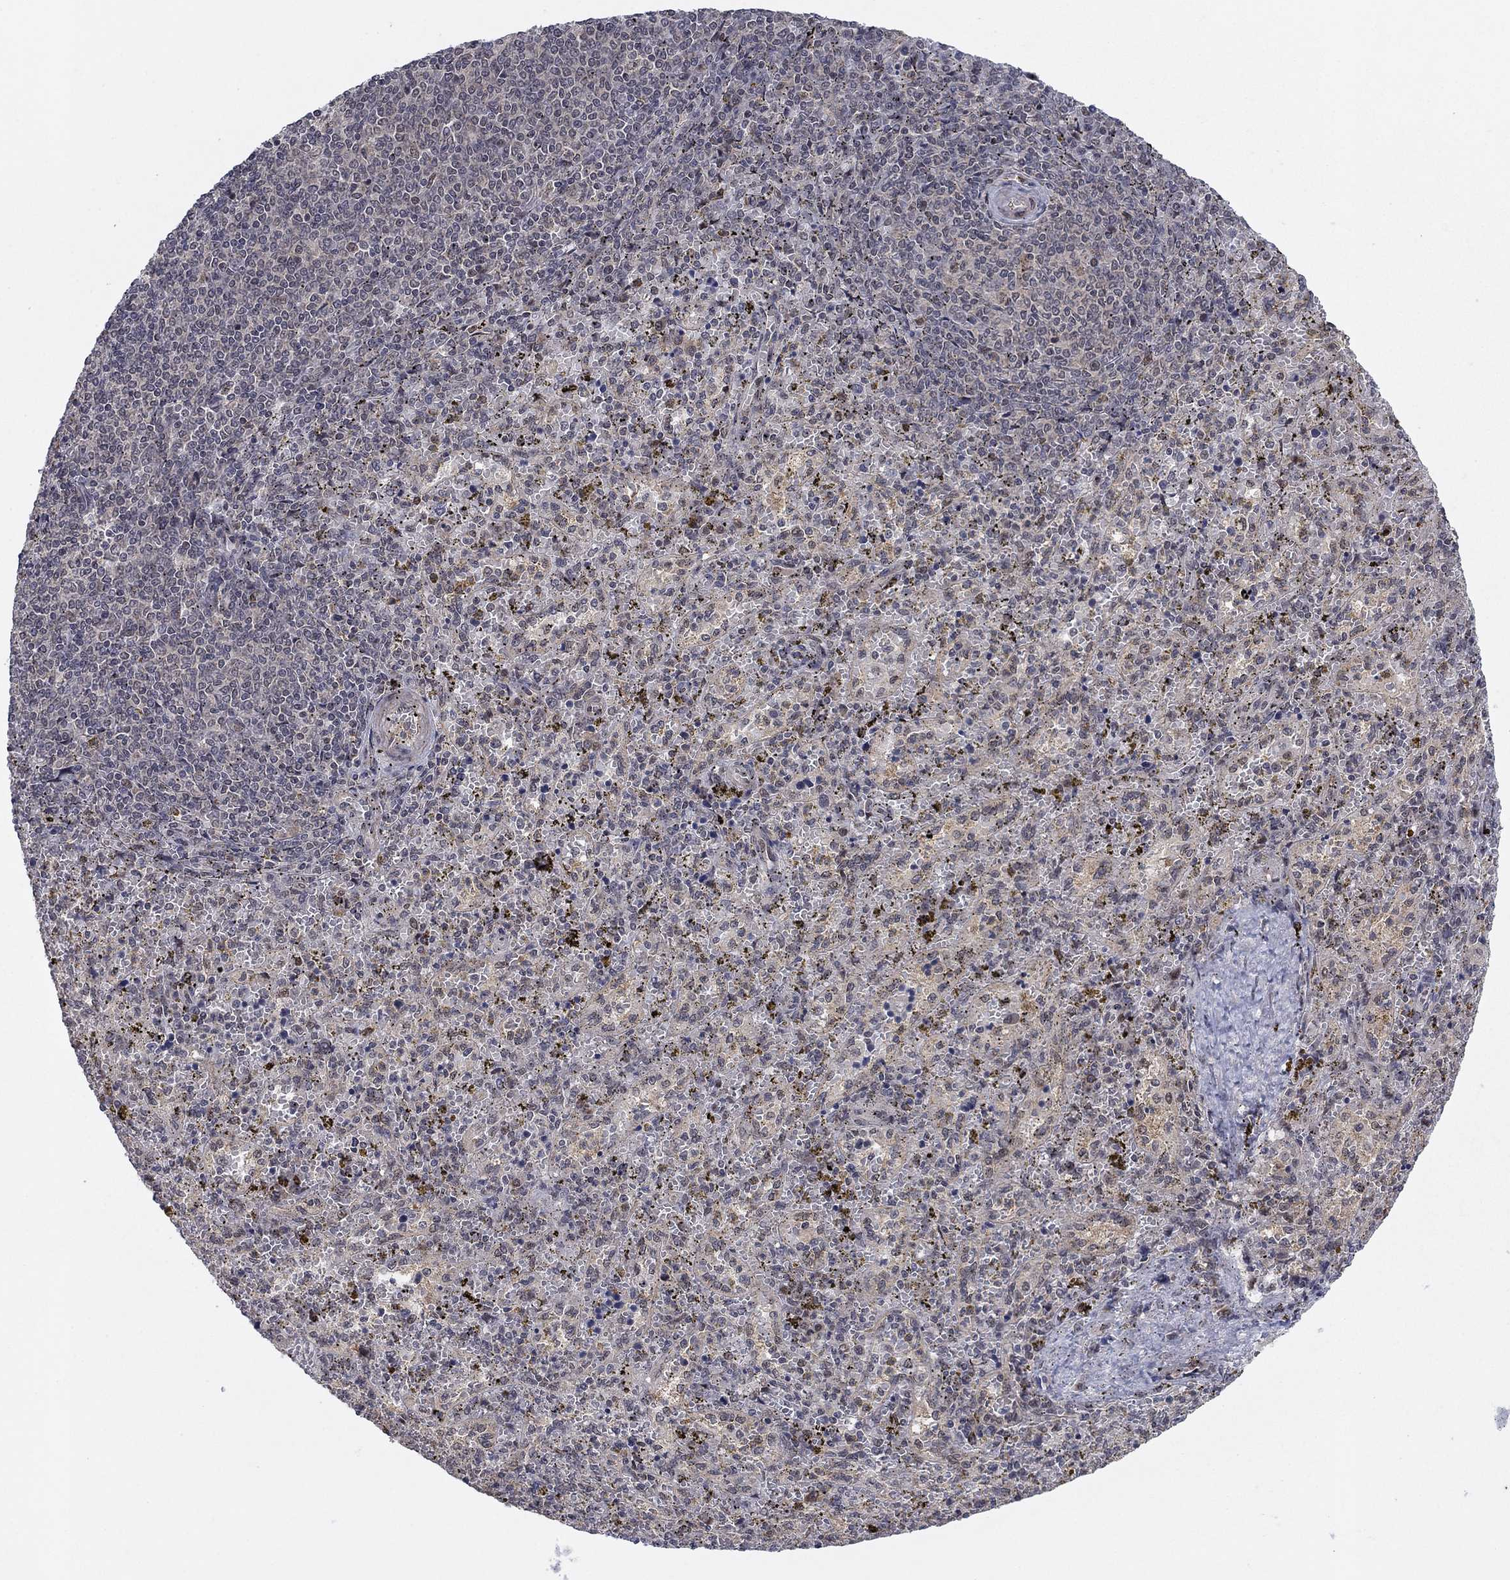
{"staining": {"intensity": "negative", "quantity": "none", "location": "none"}, "tissue": "spleen", "cell_type": "Cells in red pulp", "image_type": "normal", "snomed": [{"axis": "morphology", "description": "Normal tissue, NOS"}, {"axis": "topography", "description": "Spleen"}], "caption": "Histopathology image shows no significant protein expression in cells in red pulp of benign spleen. The staining is performed using DAB brown chromogen with nuclei counter-stained in using hematoxylin.", "gene": "PSMC1", "patient": {"sex": "female", "age": 50}}